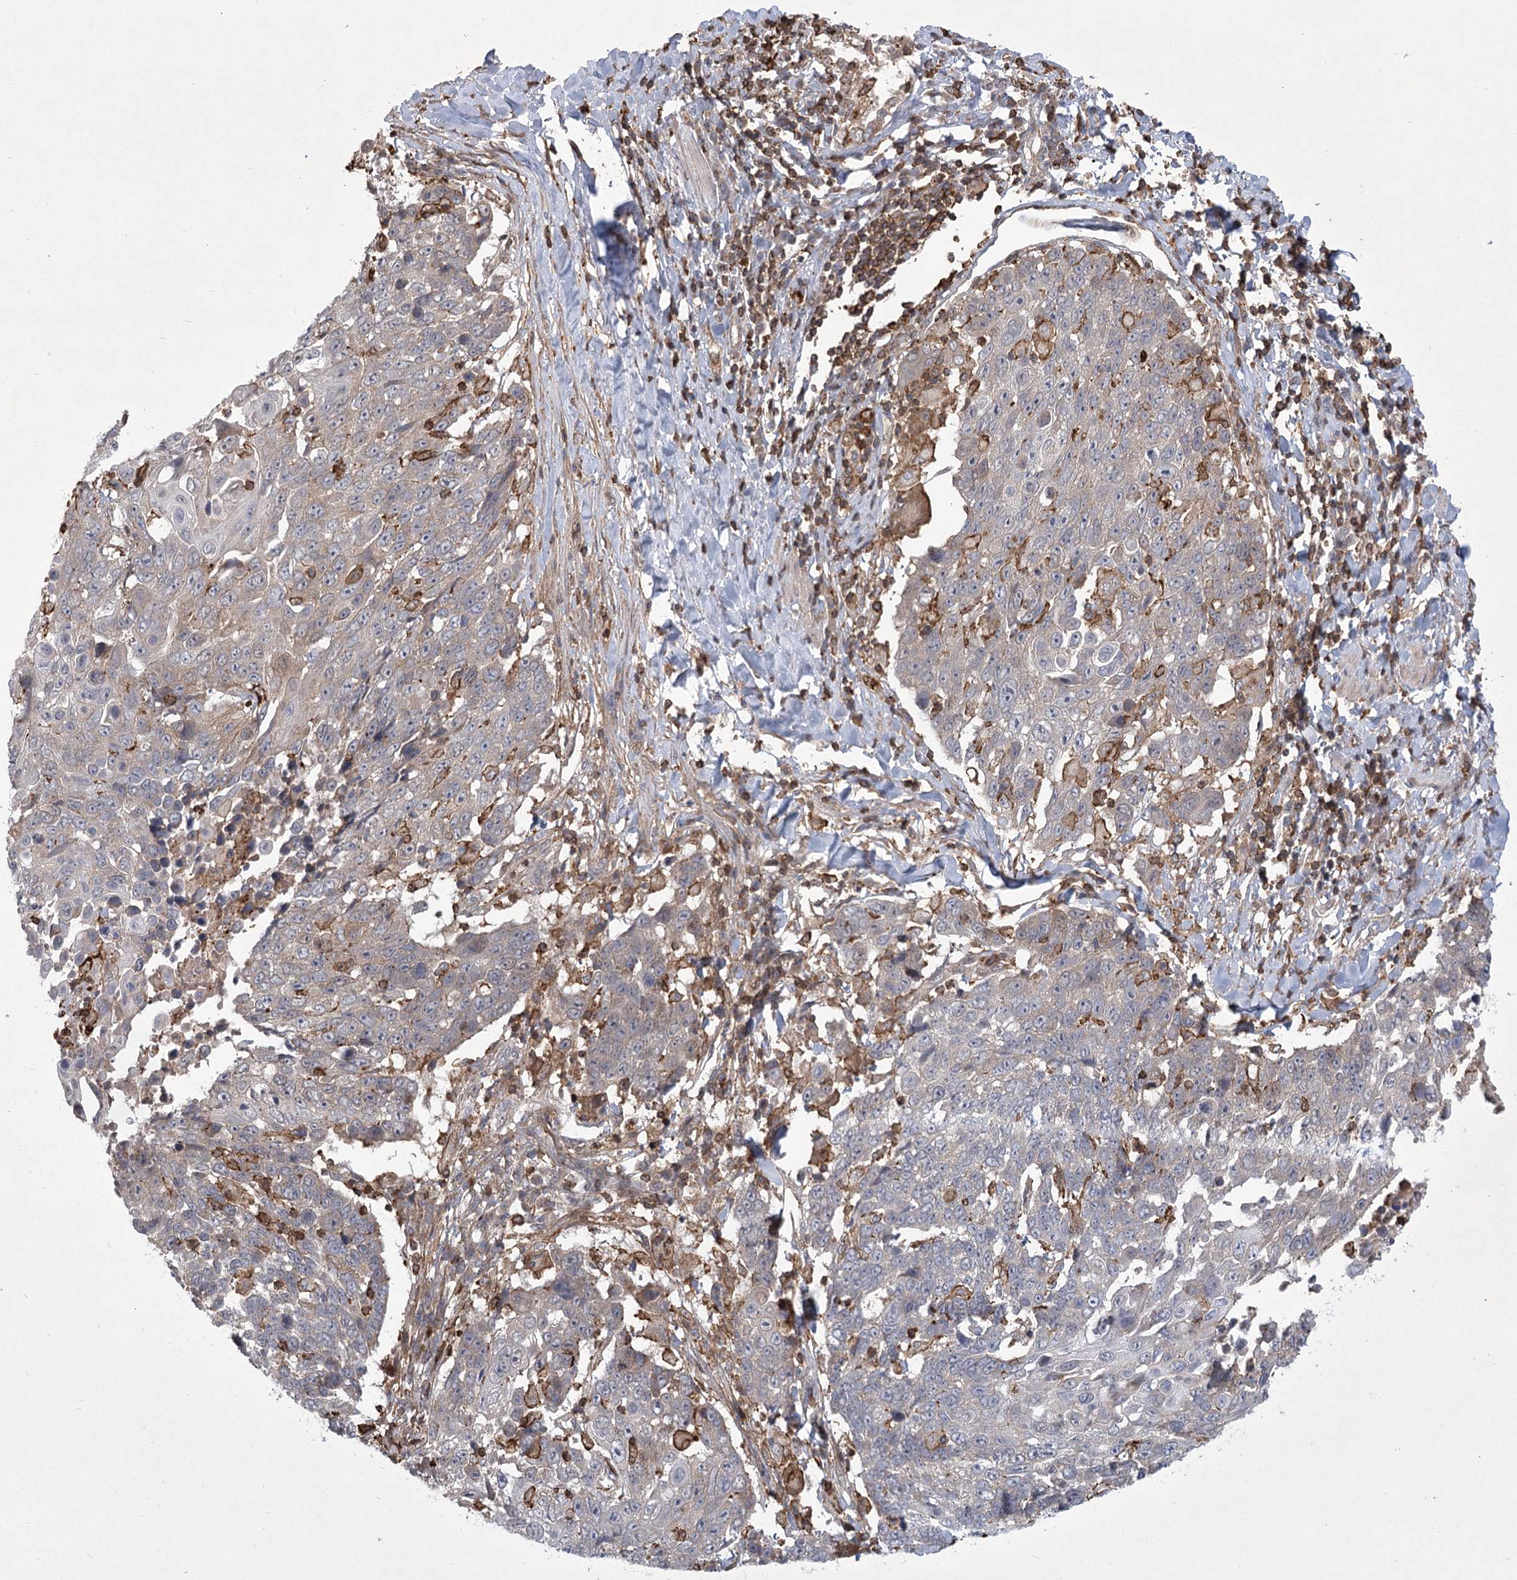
{"staining": {"intensity": "negative", "quantity": "none", "location": "none"}, "tissue": "lung cancer", "cell_type": "Tumor cells", "image_type": "cancer", "snomed": [{"axis": "morphology", "description": "Squamous cell carcinoma, NOS"}, {"axis": "topography", "description": "Lung"}], "caption": "Squamous cell carcinoma (lung) stained for a protein using immunohistochemistry displays no staining tumor cells.", "gene": "MEPE", "patient": {"sex": "male", "age": 66}}